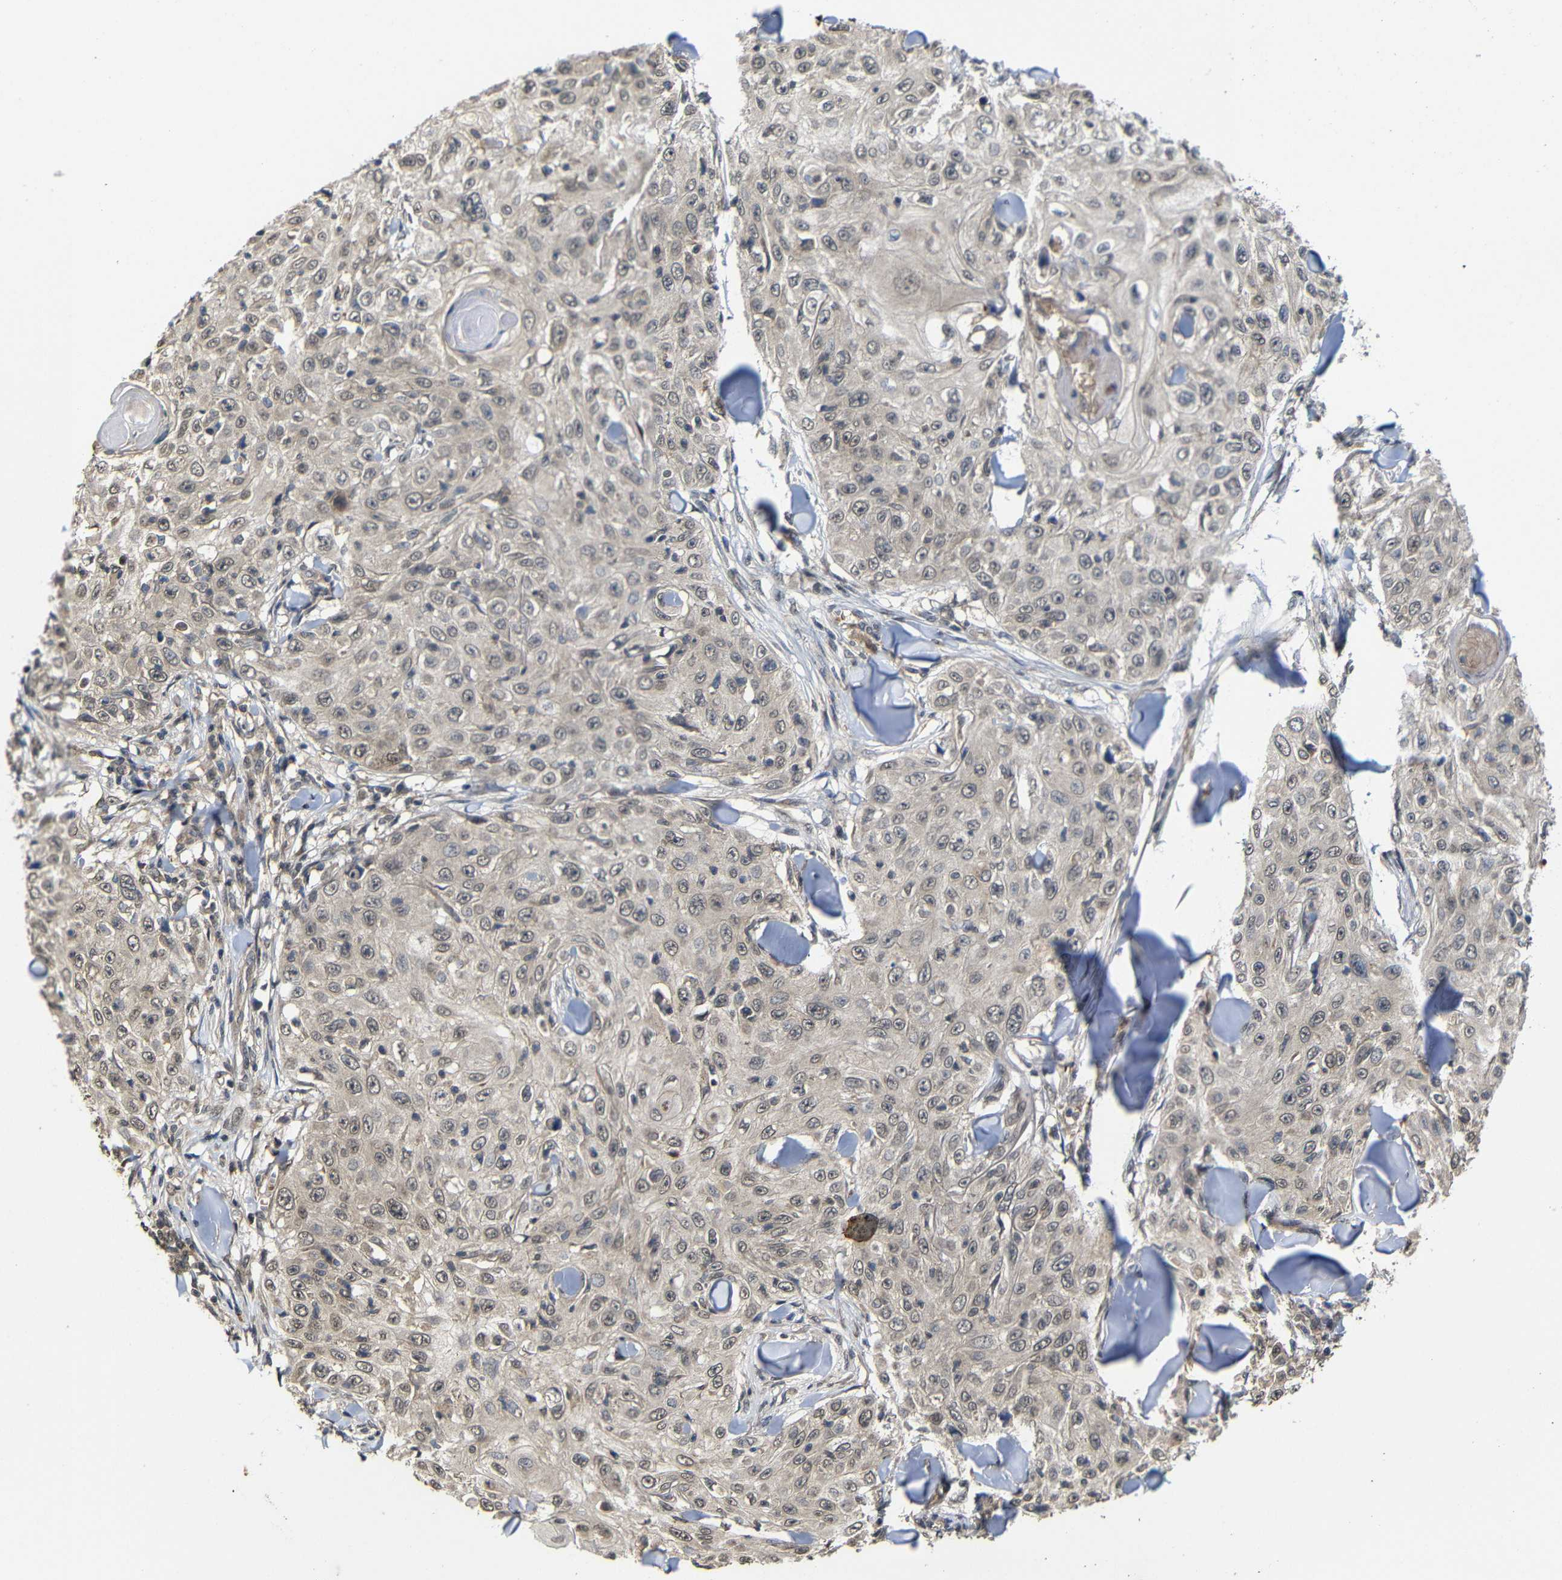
{"staining": {"intensity": "negative", "quantity": "none", "location": "none"}, "tissue": "skin cancer", "cell_type": "Tumor cells", "image_type": "cancer", "snomed": [{"axis": "morphology", "description": "Squamous cell carcinoma, NOS"}, {"axis": "topography", "description": "Skin"}], "caption": "Immunohistochemical staining of human skin squamous cell carcinoma demonstrates no significant expression in tumor cells.", "gene": "ATG12", "patient": {"sex": "male", "age": 86}}